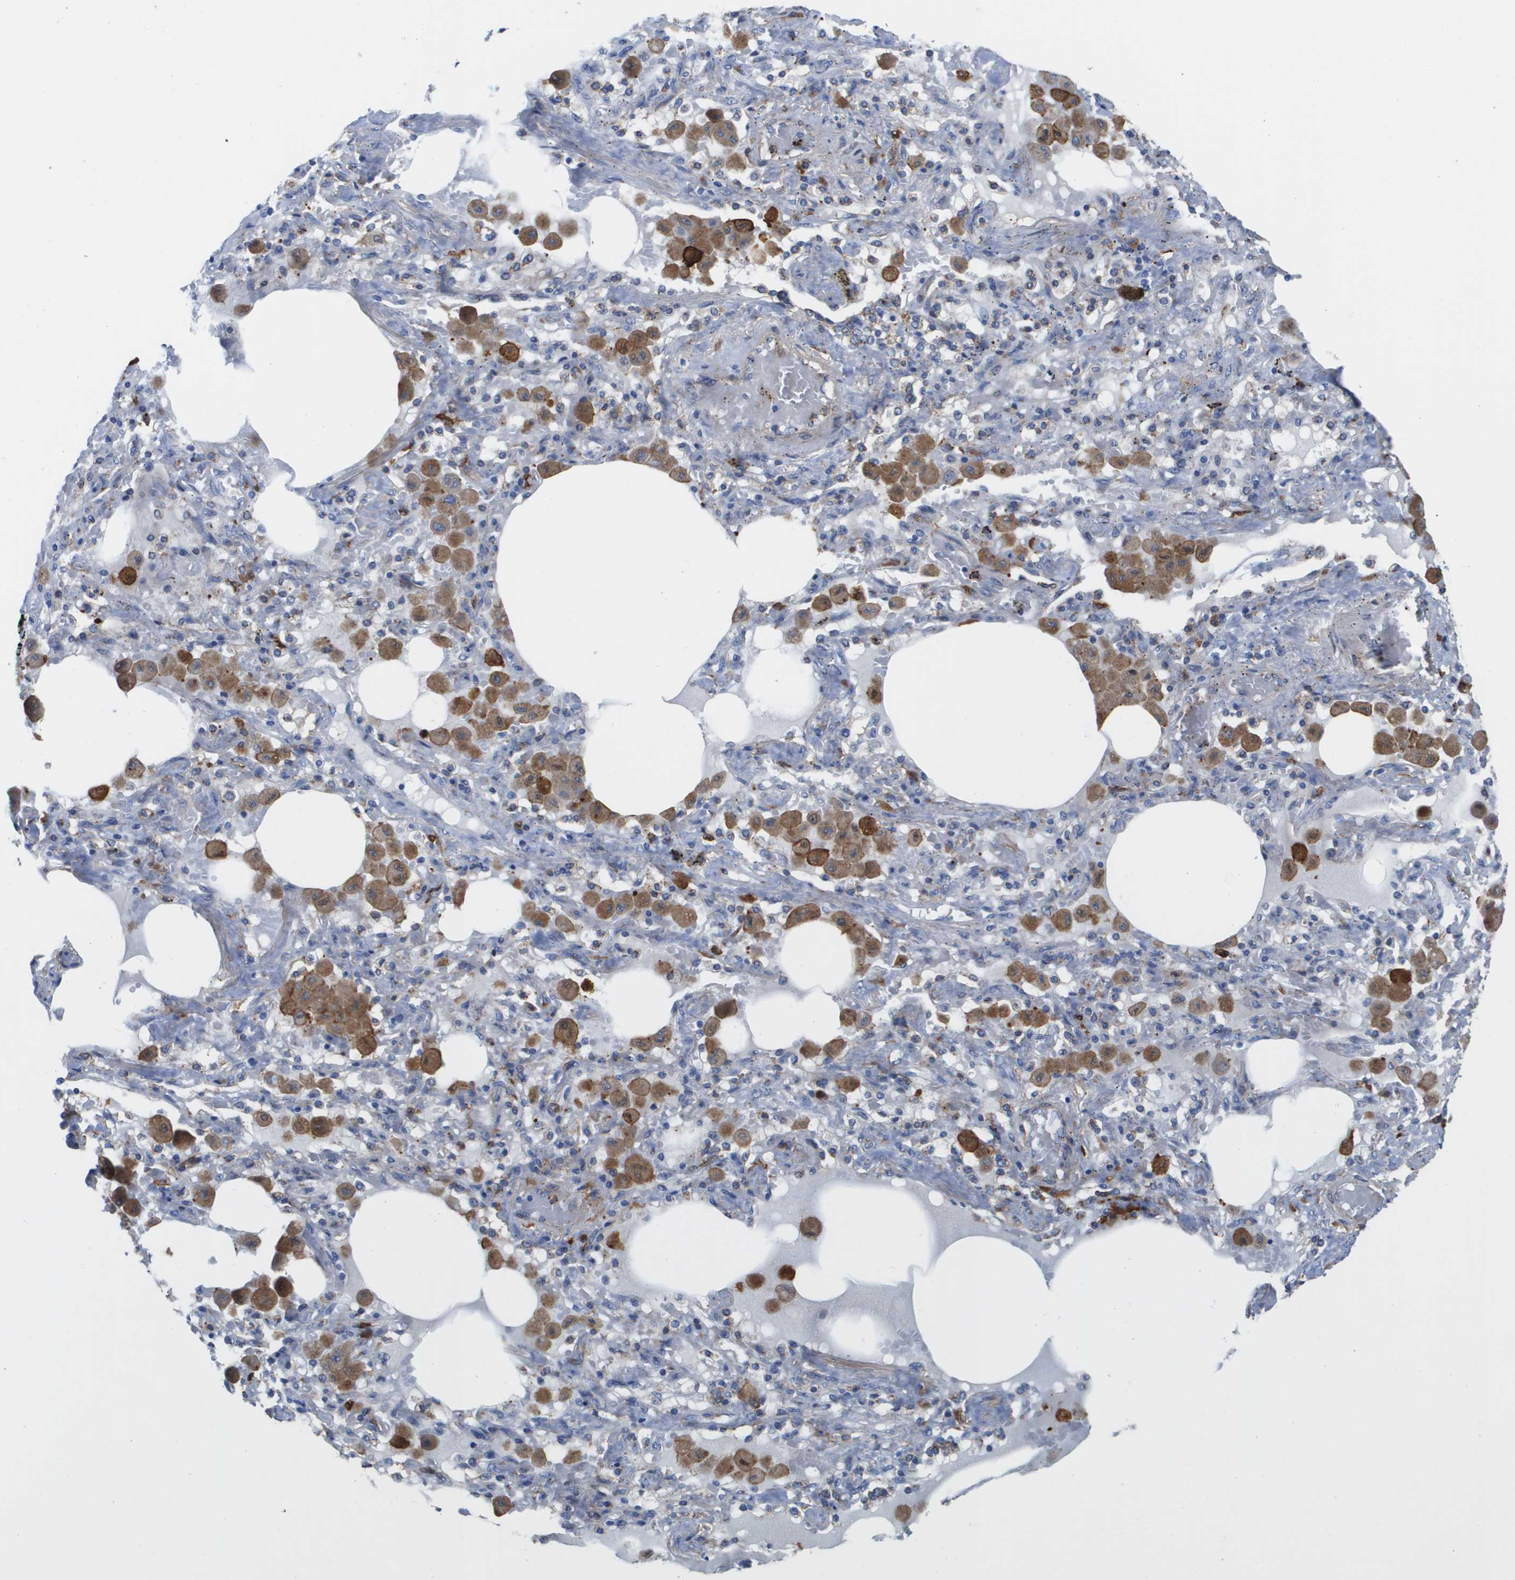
{"staining": {"intensity": "negative", "quantity": "none", "location": "none"}, "tissue": "lung cancer", "cell_type": "Tumor cells", "image_type": "cancer", "snomed": [{"axis": "morphology", "description": "Squamous cell carcinoma, NOS"}, {"axis": "topography", "description": "Lung"}], "caption": "Immunohistochemical staining of lung cancer exhibits no significant staining in tumor cells.", "gene": "SLC37A2", "patient": {"sex": "female", "age": 47}}